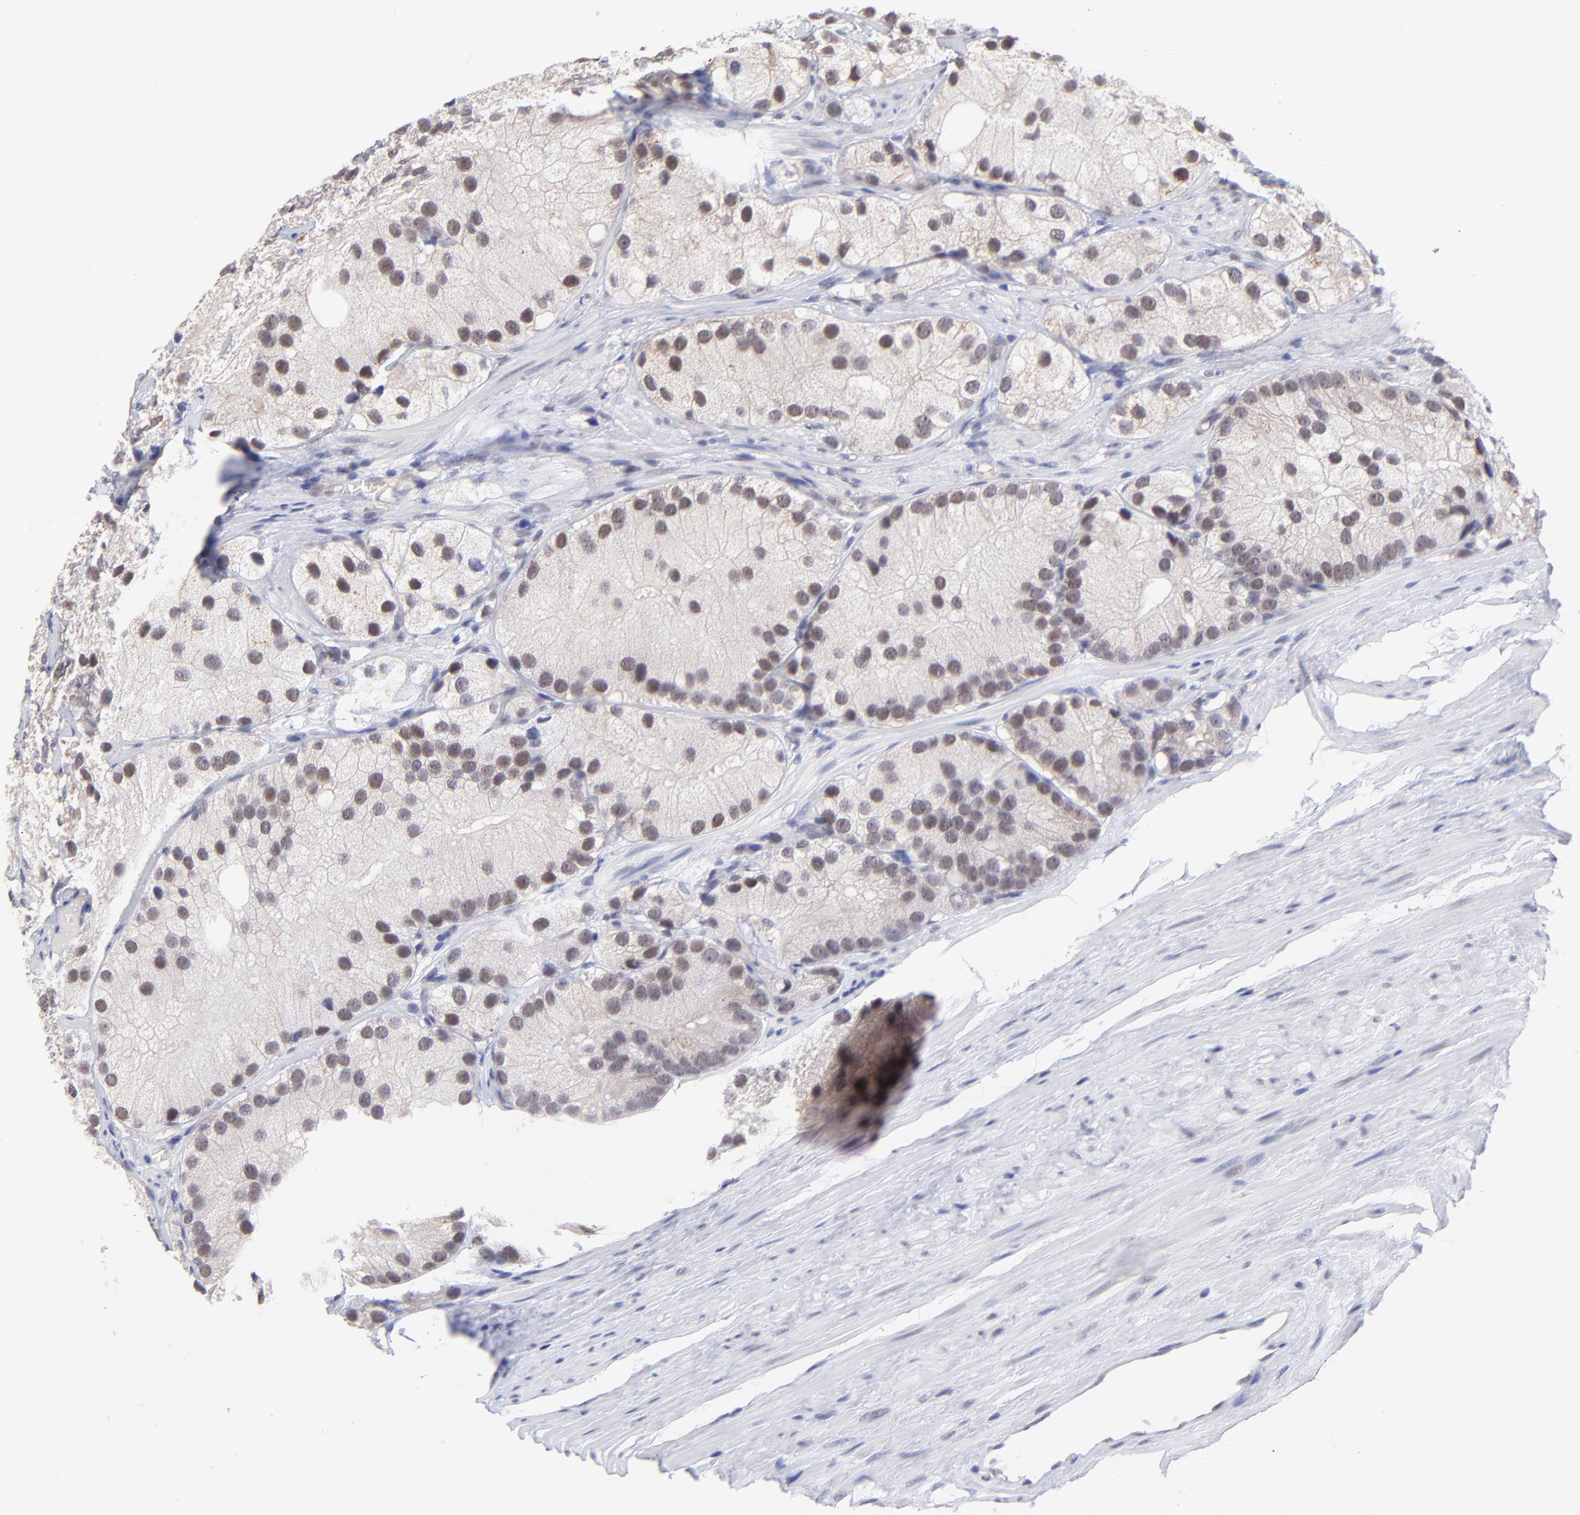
{"staining": {"intensity": "negative", "quantity": "none", "location": "none"}, "tissue": "prostate cancer", "cell_type": "Tumor cells", "image_type": "cancer", "snomed": [{"axis": "morphology", "description": "Adenocarcinoma, Low grade"}, {"axis": "topography", "description": "Prostate"}], "caption": "An immunohistochemistry image of prostate adenocarcinoma (low-grade) is shown. There is no staining in tumor cells of prostate adenocarcinoma (low-grade). The staining was performed using DAB (3,3'-diaminobenzidine) to visualize the protein expression in brown, while the nuclei were stained in blue with hematoxylin (Magnification: 20x).", "gene": "ZNF747", "patient": {"sex": "male", "age": 69}}